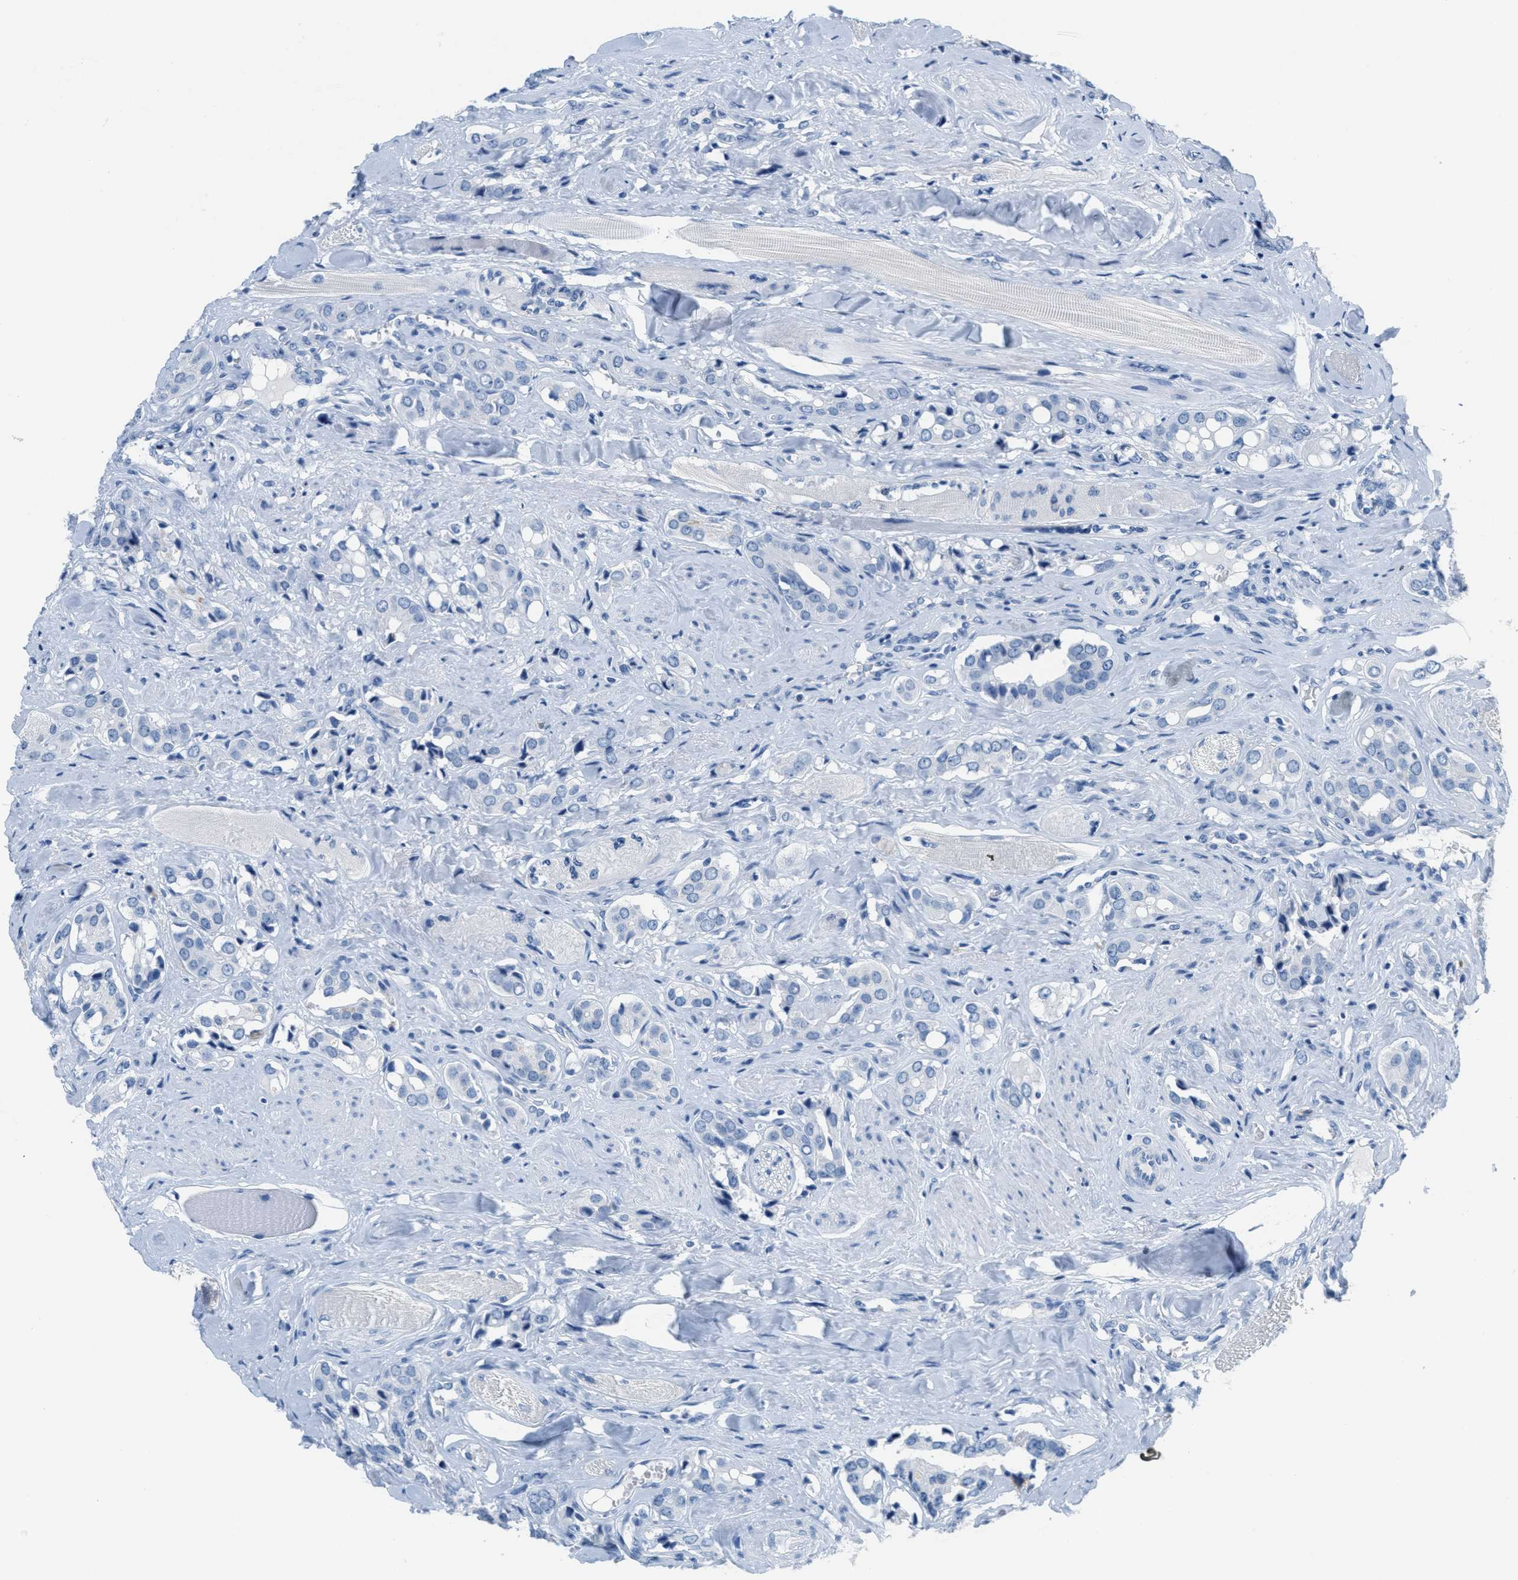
{"staining": {"intensity": "negative", "quantity": "none", "location": "none"}, "tissue": "prostate cancer", "cell_type": "Tumor cells", "image_type": "cancer", "snomed": [{"axis": "morphology", "description": "Adenocarcinoma, High grade"}, {"axis": "topography", "description": "Prostate"}], "caption": "Histopathology image shows no significant protein staining in tumor cells of prostate high-grade adenocarcinoma.", "gene": "GPM6A", "patient": {"sex": "male", "age": 52}}